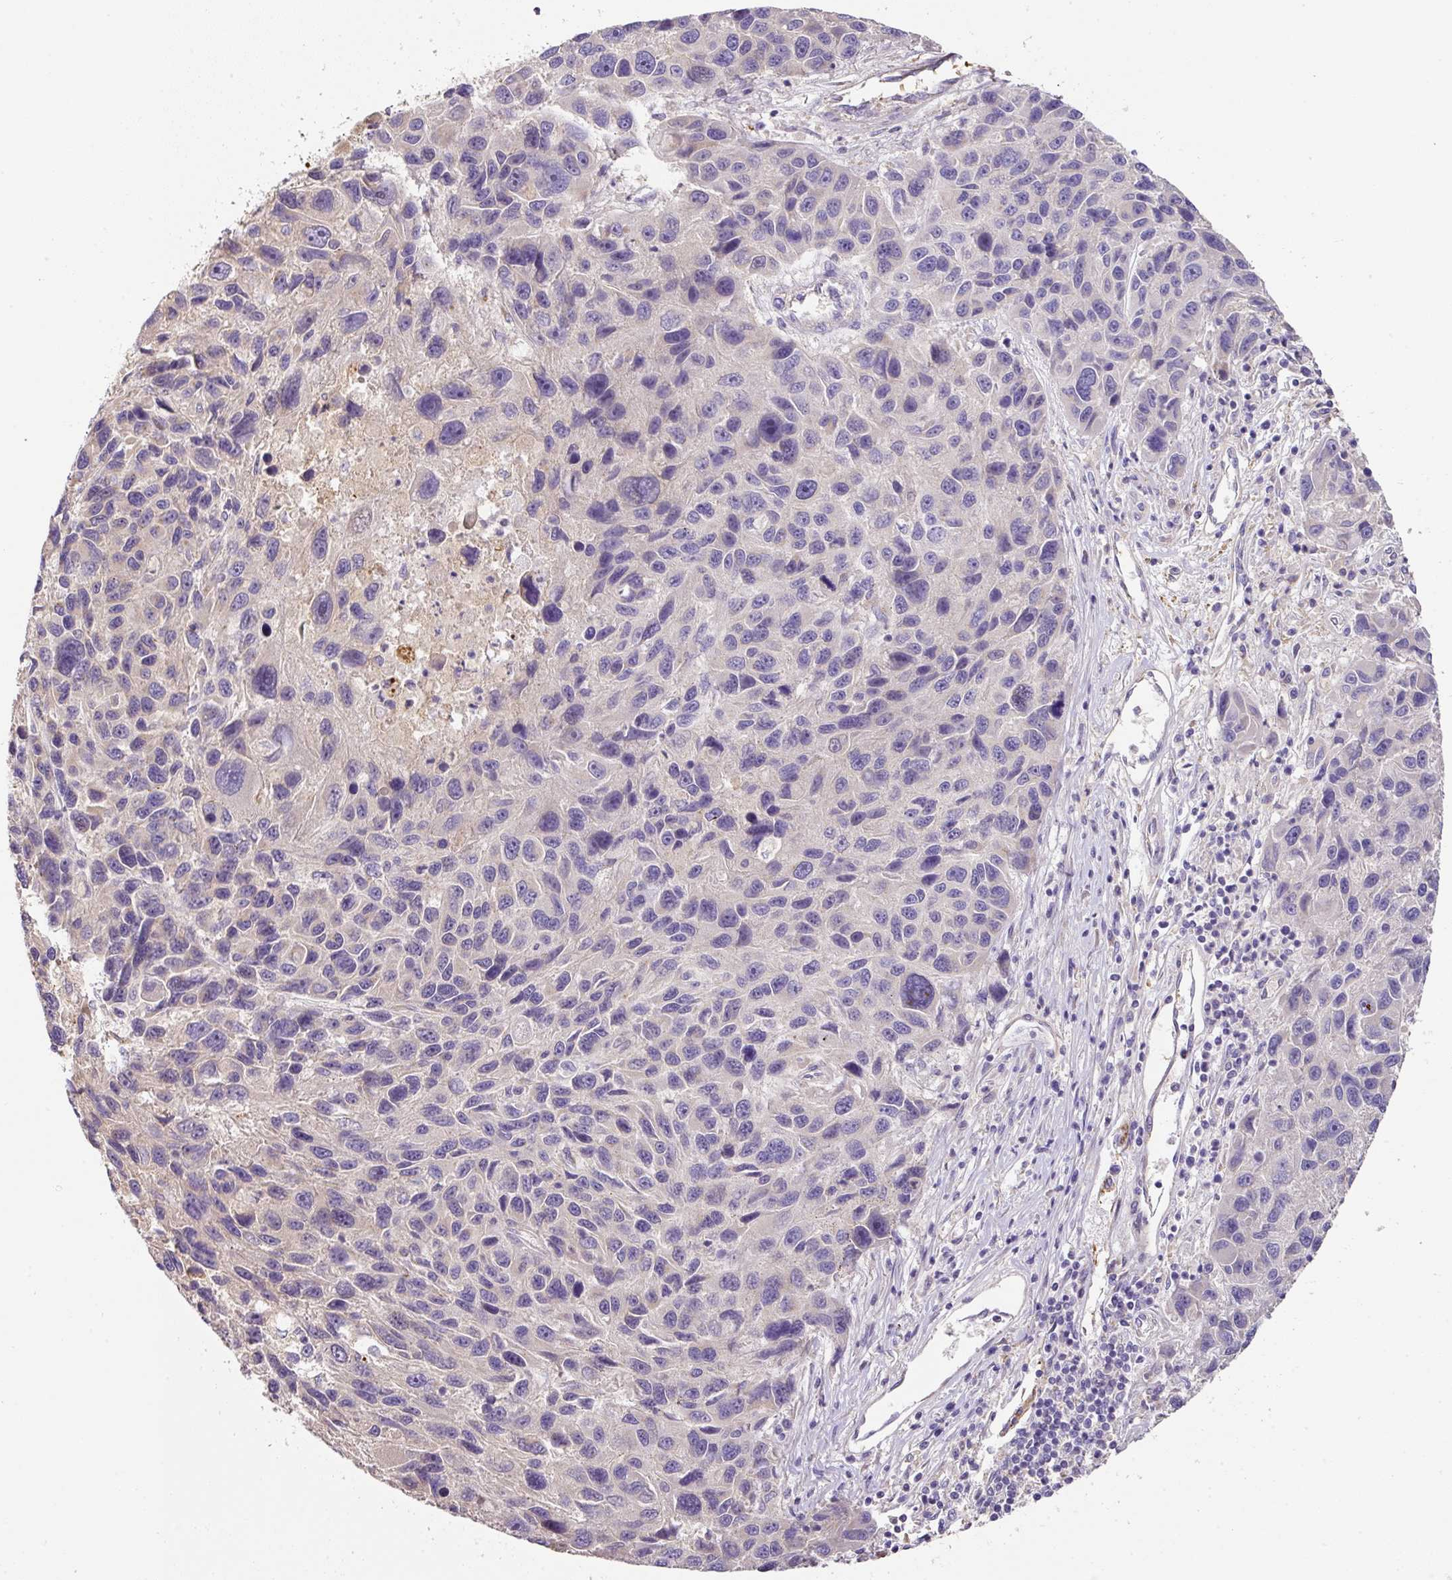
{"staining": {"intensity": "negative", "quantity": "none", "location": "none"}, "tissue": "melanoma", "cell_type": "Tumor cells", "image_type": "cancer", "snomed": [{"axis": "morphology", "description": "Malignant melanoma, NOS"}, {"axis": "topography", "description": "Skin"}], "caption": "DAB (3,3'-diaminobenzidine) immunohistochemical staining of melanoma displays no significant expression in tumor cells.", "gene": "CCZ1", "patient": {"sex": "male", "age": 53}}